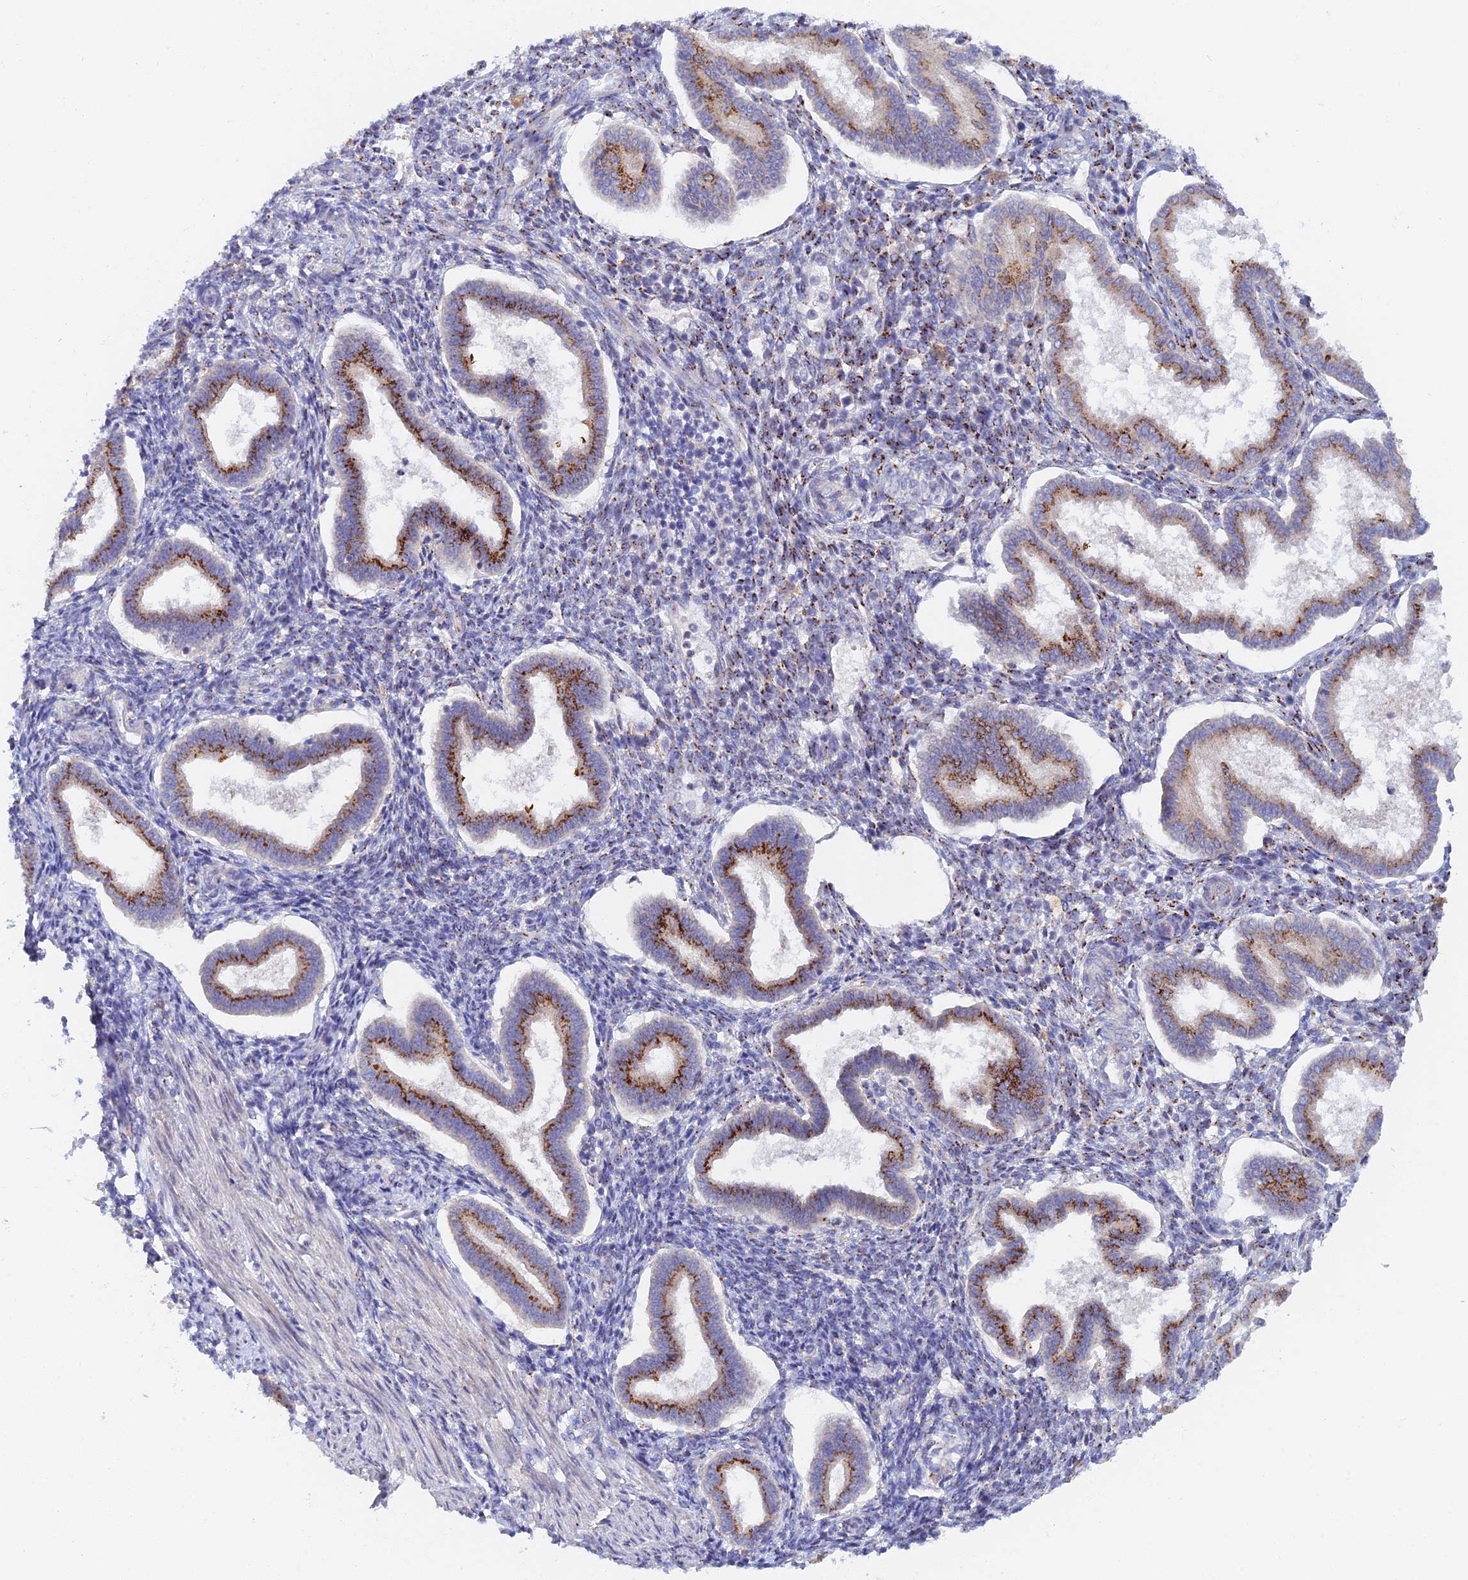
{"staining": {"intensity": "strong", "quantity": "25%-75%", "location": "cytoplasmic/membranous"}, "tissue": "endometrium", "cell_type": "Cells in endometrial stroma", "image_type": "normal", "snomed": [{"axis": "morphology", "description": "Normal tissue, NOS"}, {"axis": "topography", "description": "Endometrium"}], "caption": "Endometrium stained with DAB immunohistochemistry reveals high levels of strong cytoplasmic/membranous staining in approximately 25%-75% of cells in endometrial stroma.", "gene": "SLC24A3", "patient": {"sex": "female", "age": 24}}